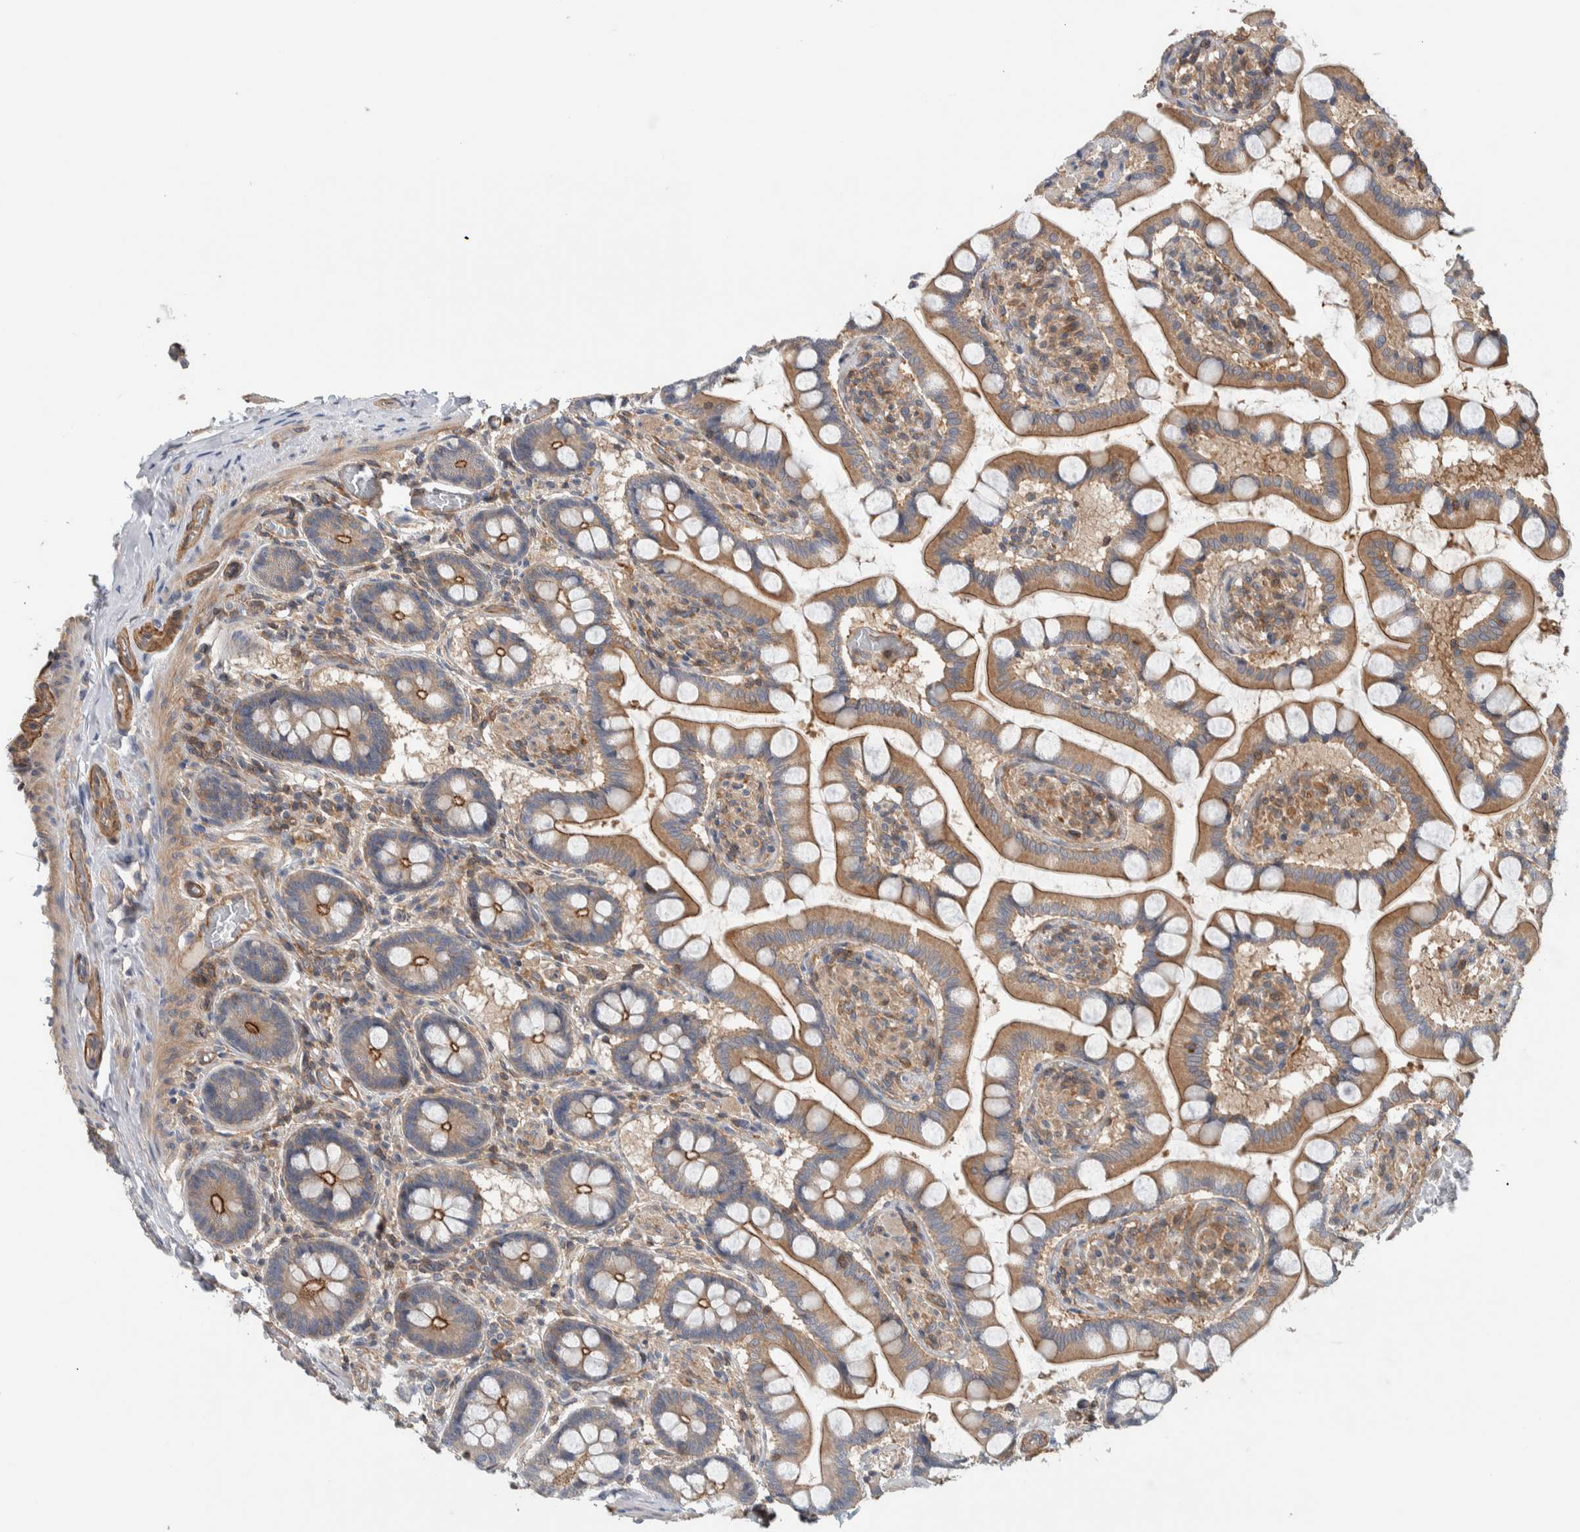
{"staining": {"intensity": "moderate", "quantity": ">75%", "location": "cytoplasmic/membranous"}, "tissue": "small intestine", "cell_type": "Glandular cells", "image_type": "normal", "snomed": [{"axis": "morphology", "description": "Normal tissue, NOS"}, {"axis": "topography", "description": "Small intestine"}], "caption": "Protein staining by immunohistochemistry demonstrates moderate cytoplasmic/membranous staining in about >75% of glandular cells in normal small intestine. (Stains: DAB (3,3'-diaminobenzidine) in brown, nuclei in blue, Microscopy: brightfield microscopy at high magnification).", "gene": "MPRIP", "patient": {"sex": "male", "age": 41}}